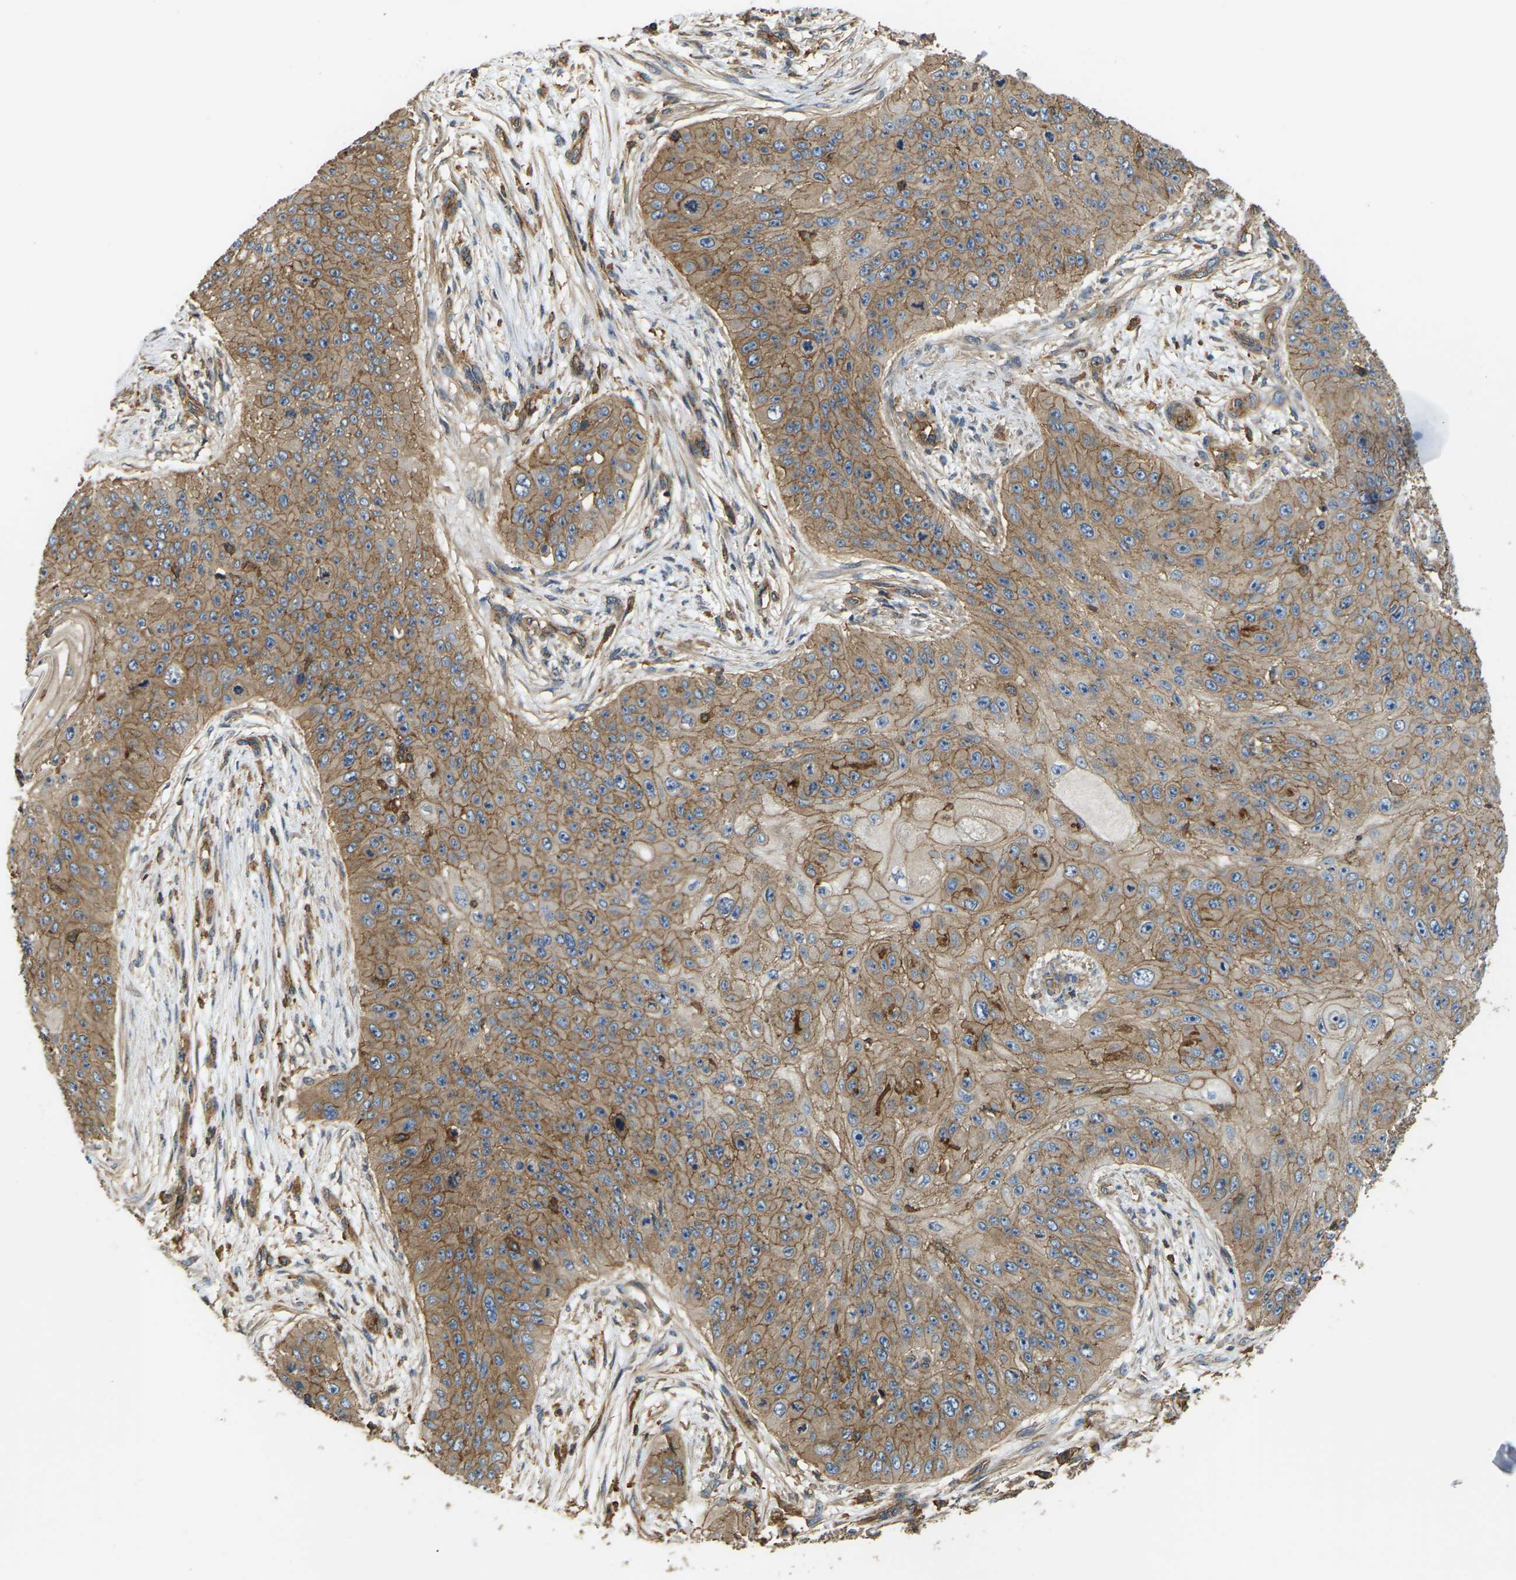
{"staining": {"intensity": "moderate", "quantity": ">75%", "location": "cytoplasmic/membranous"}, "tissue": "skin cancer", "cell_type": "Tumor cells", "image_type": "cancer", "snomed": [{"axis": "morphology", "description": "Squamous cell carcinoma, NOS"}, {"axis": "topography", "description": "Skin"}], "caption": "Immunohistochemical staining of human squamous cell carcinoma (skin) reveals medium levels of moderate cytoplasmic/membranous positivity in approximately >75% of tumor cells.", "gene": "IQGAP1", "patient": {"sex": "female", "age": 80}}